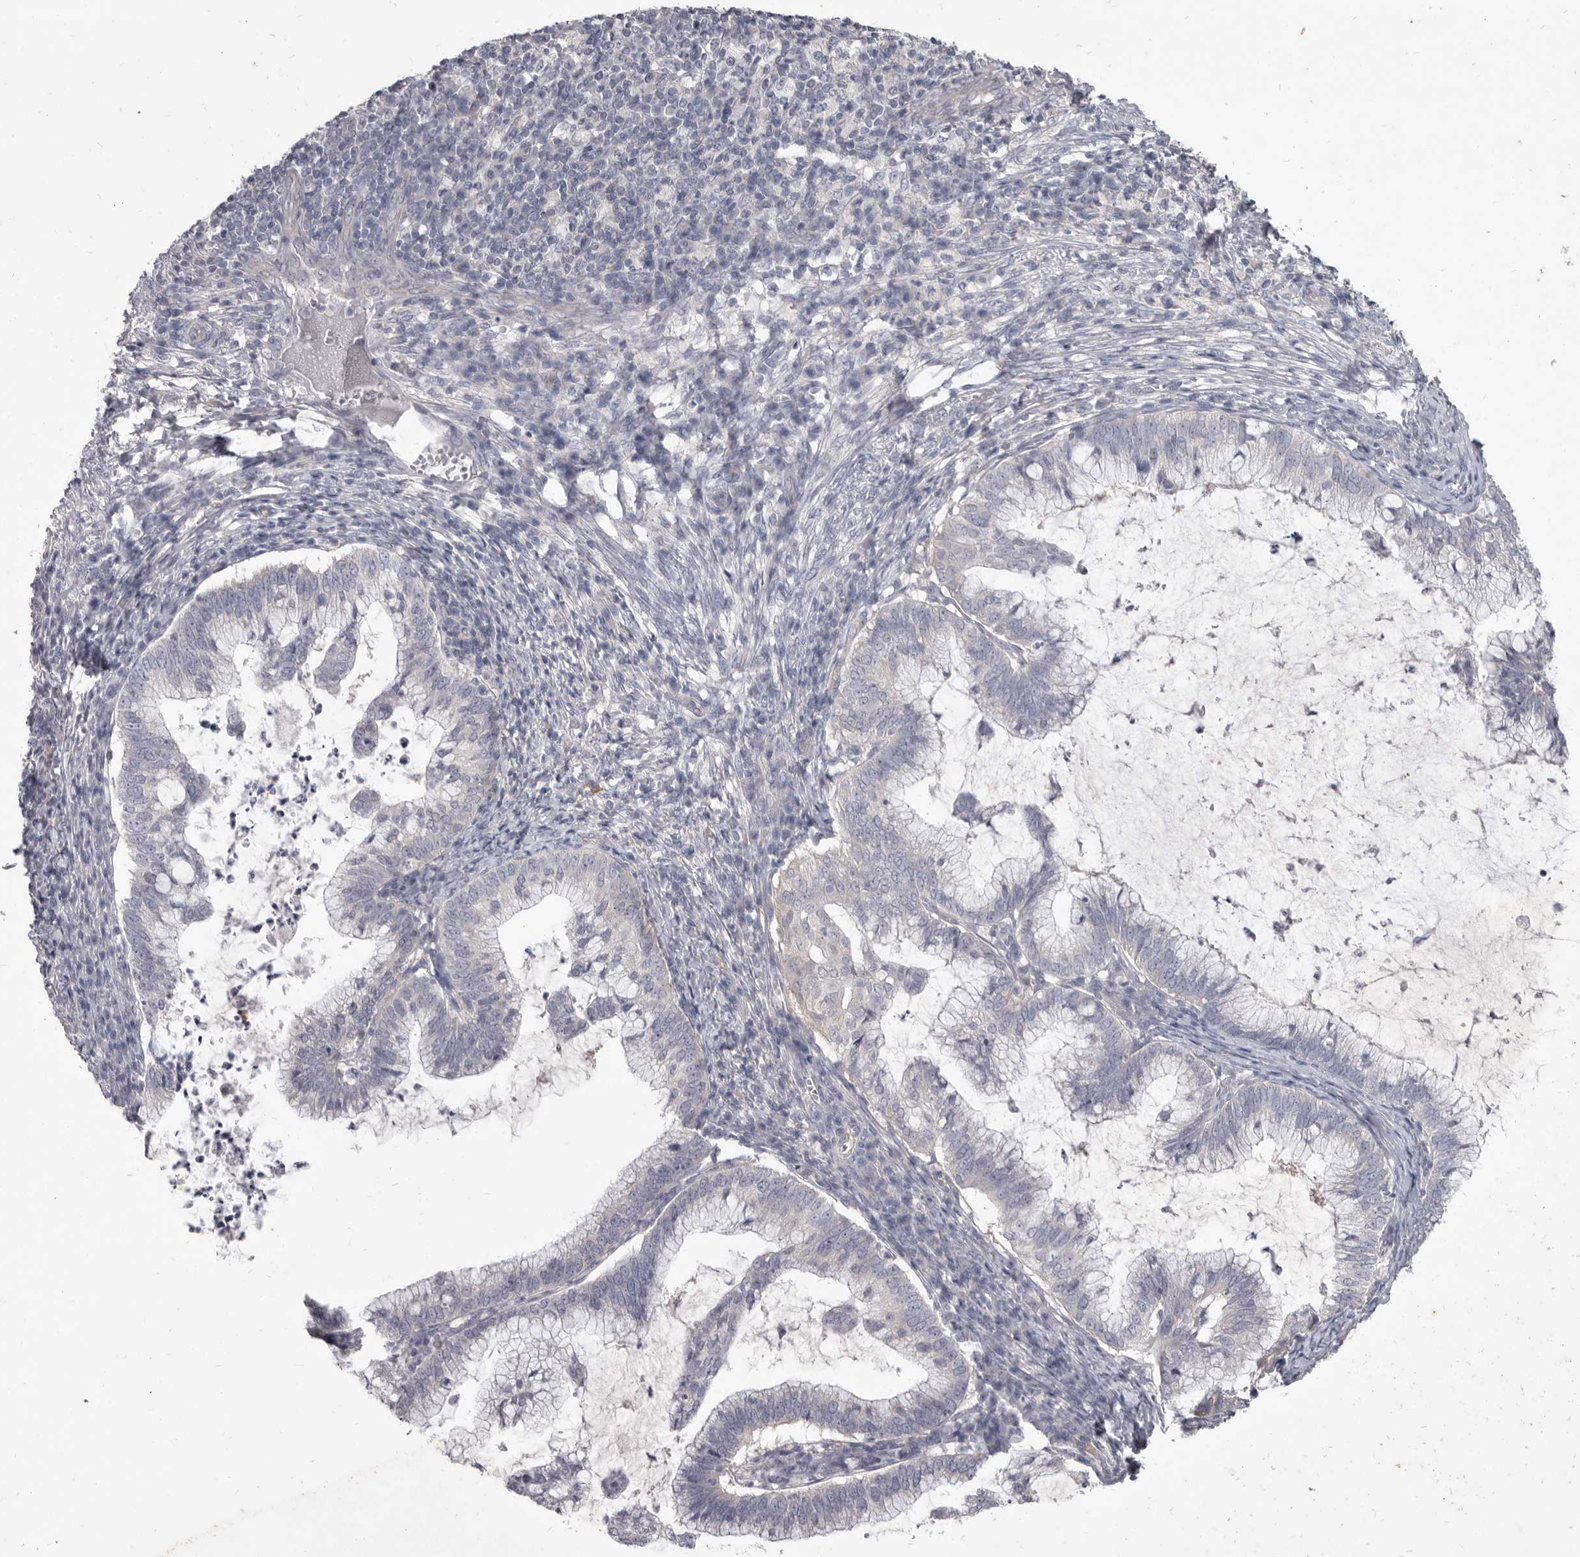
{"staining": {"intensity": "negative", "quantity": "none", "location": "none"}, "tissue": "cervical cancer", "cell_type": "Tumor cells", "image_type": "cancer", "snomed": [{"axis": "morphology", "description": "Adenocarcinoma, NOS"}, {"axis": "topography", "description": "Cervix"}], "caption": "An immunohistochemistry (IHC) photomicrograph of cervical cancer is shown. There is no staining in tumor cells of cervical cancer.", "gene": "GSK3B", "patient": {"sex": "female", "age": 36}}